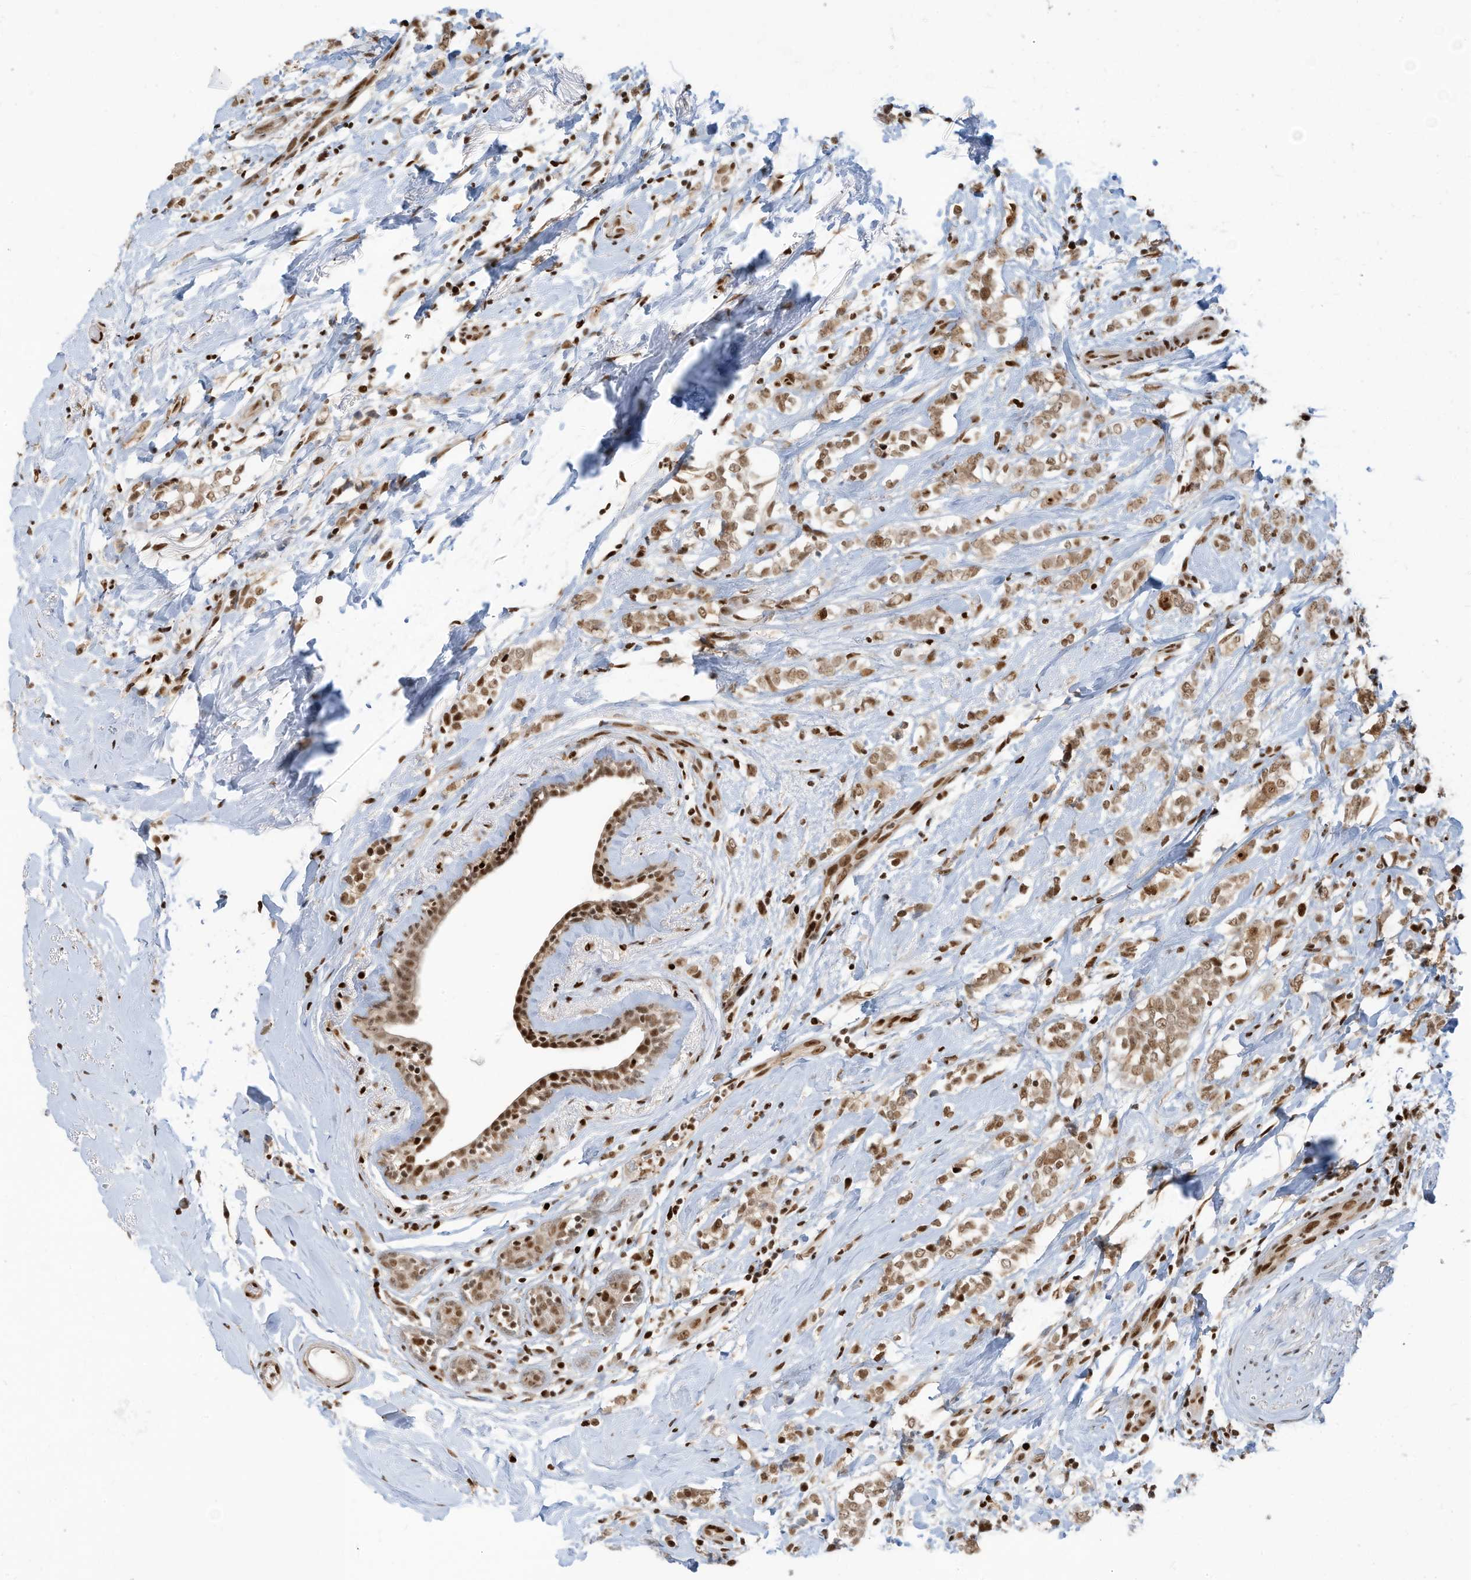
{"staining": {"intensity": "moderate", "quantity": ">75%", "location": "nuclear"}, "tissue": "breast cancer", "cell_type": "Tumor cells", "image_type": "cancer", "snomed": [{"axis": "morphology", "description": "Normal tissue, NOS"}, {"axis": "morphology", "description": "Lobular carcinoma"}, {"axis": "topography", "description": "Breast"}], "caption": "A brown stain shows moderate nuclear staining of a protein in human breast cancer (lobular carcinoma) tumor cells.", "gene": "SAMD15", "patient": {"sex": "female", "age": 47}}